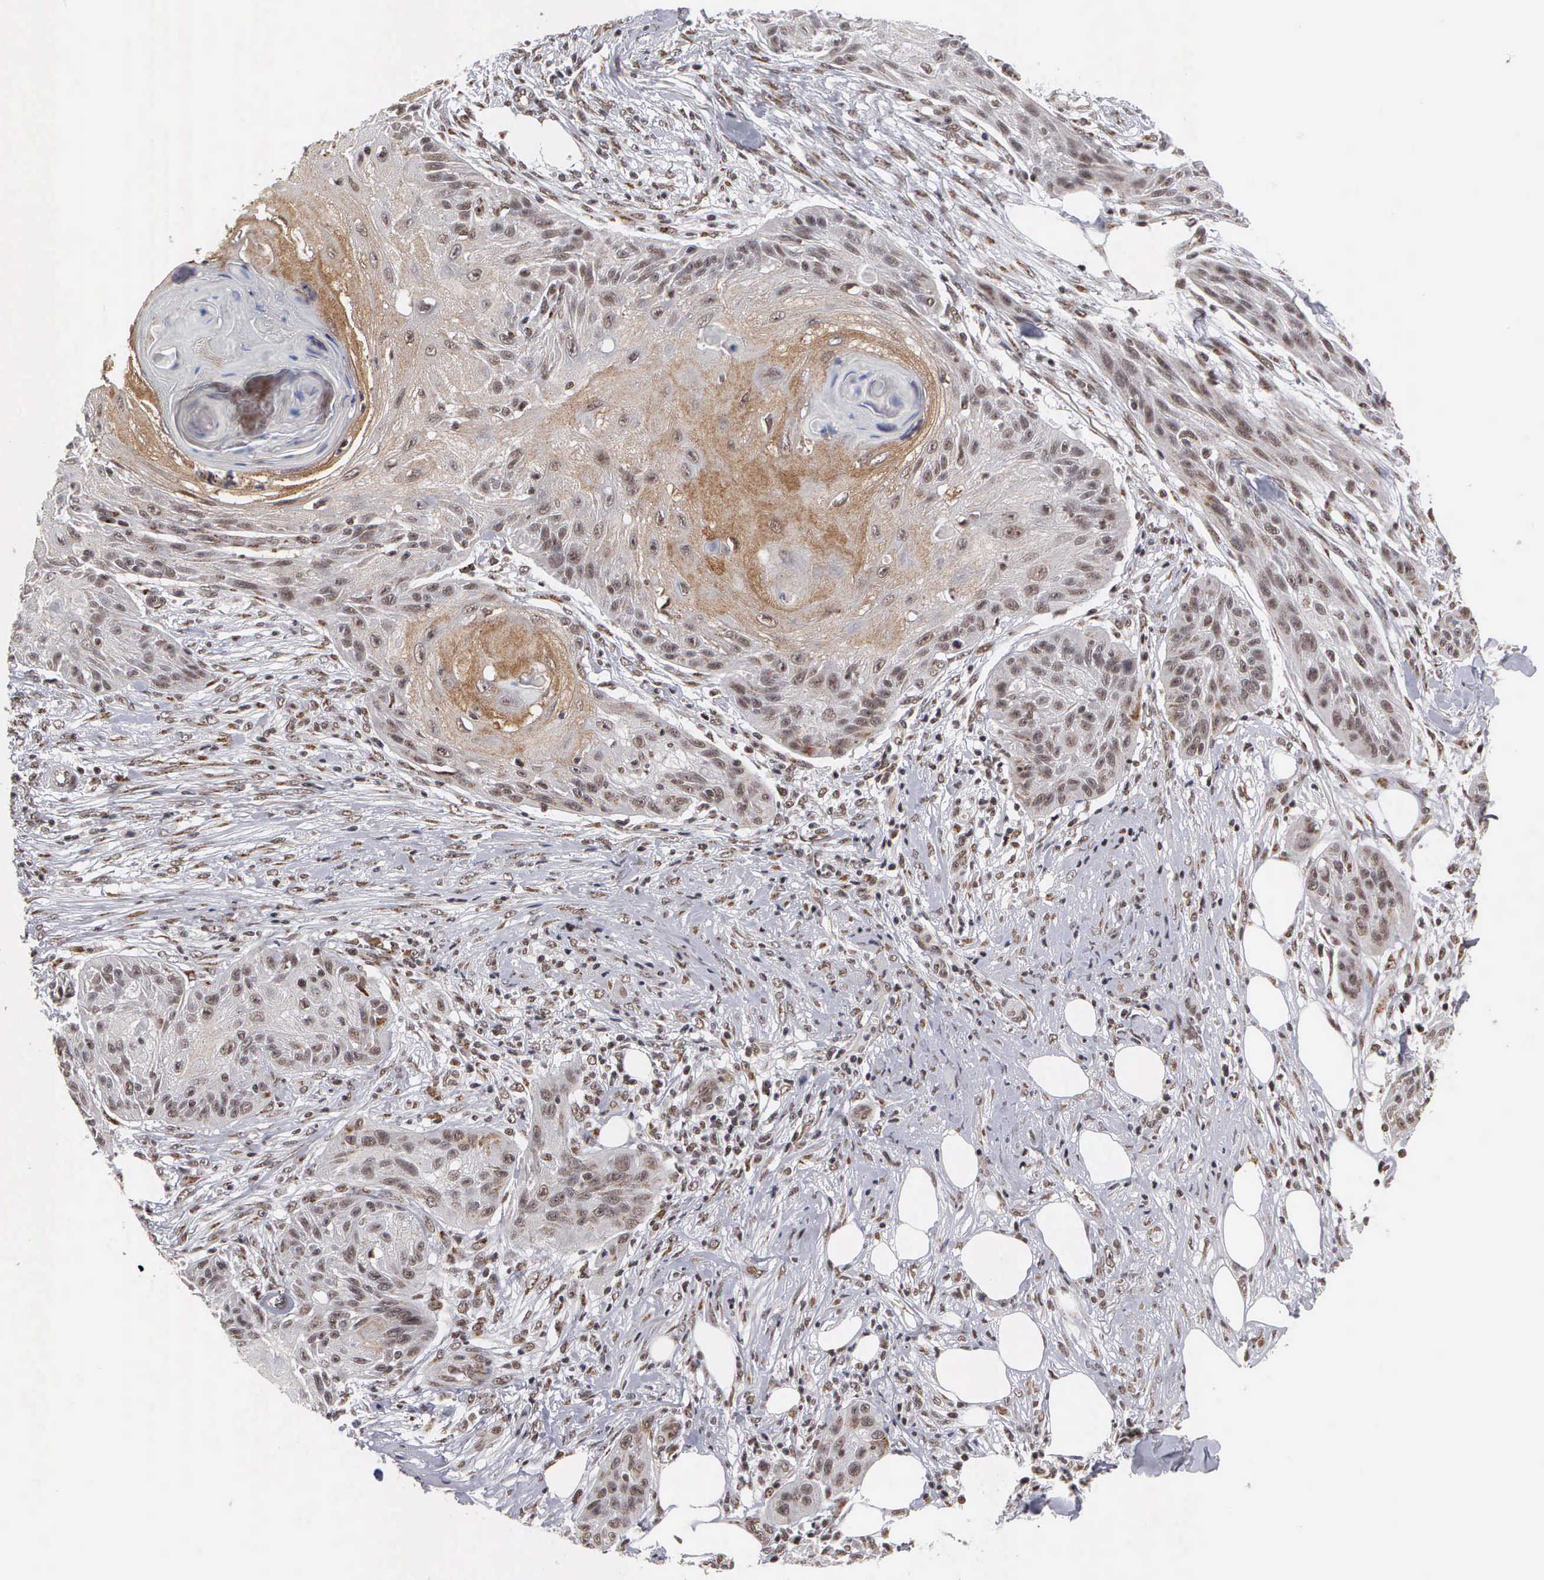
{"staining": {"intensity": "weak", "quantity": "25%-75%", "location": "cytoplasmic/membranous,nuclear"}, "tissue": "skin cancer", "cell_type": "Tumor cells", "image_type": "cancer", "snomed": [{"axis": "morphology", "description": "Squamous cell carcinoma, NOS"}, {"axis": "topography", "description": "Skin"}], "caption": "High-power microscopy captured an IHC micrograph of skin cancer (squamous cell carcinoma), revealing weak cytoplasmic/membranous and nuclear expression in about 25%-75% of tumor cells.", "gene": "GTF2A1", "patient": {"sex": "female", "age": 88}}